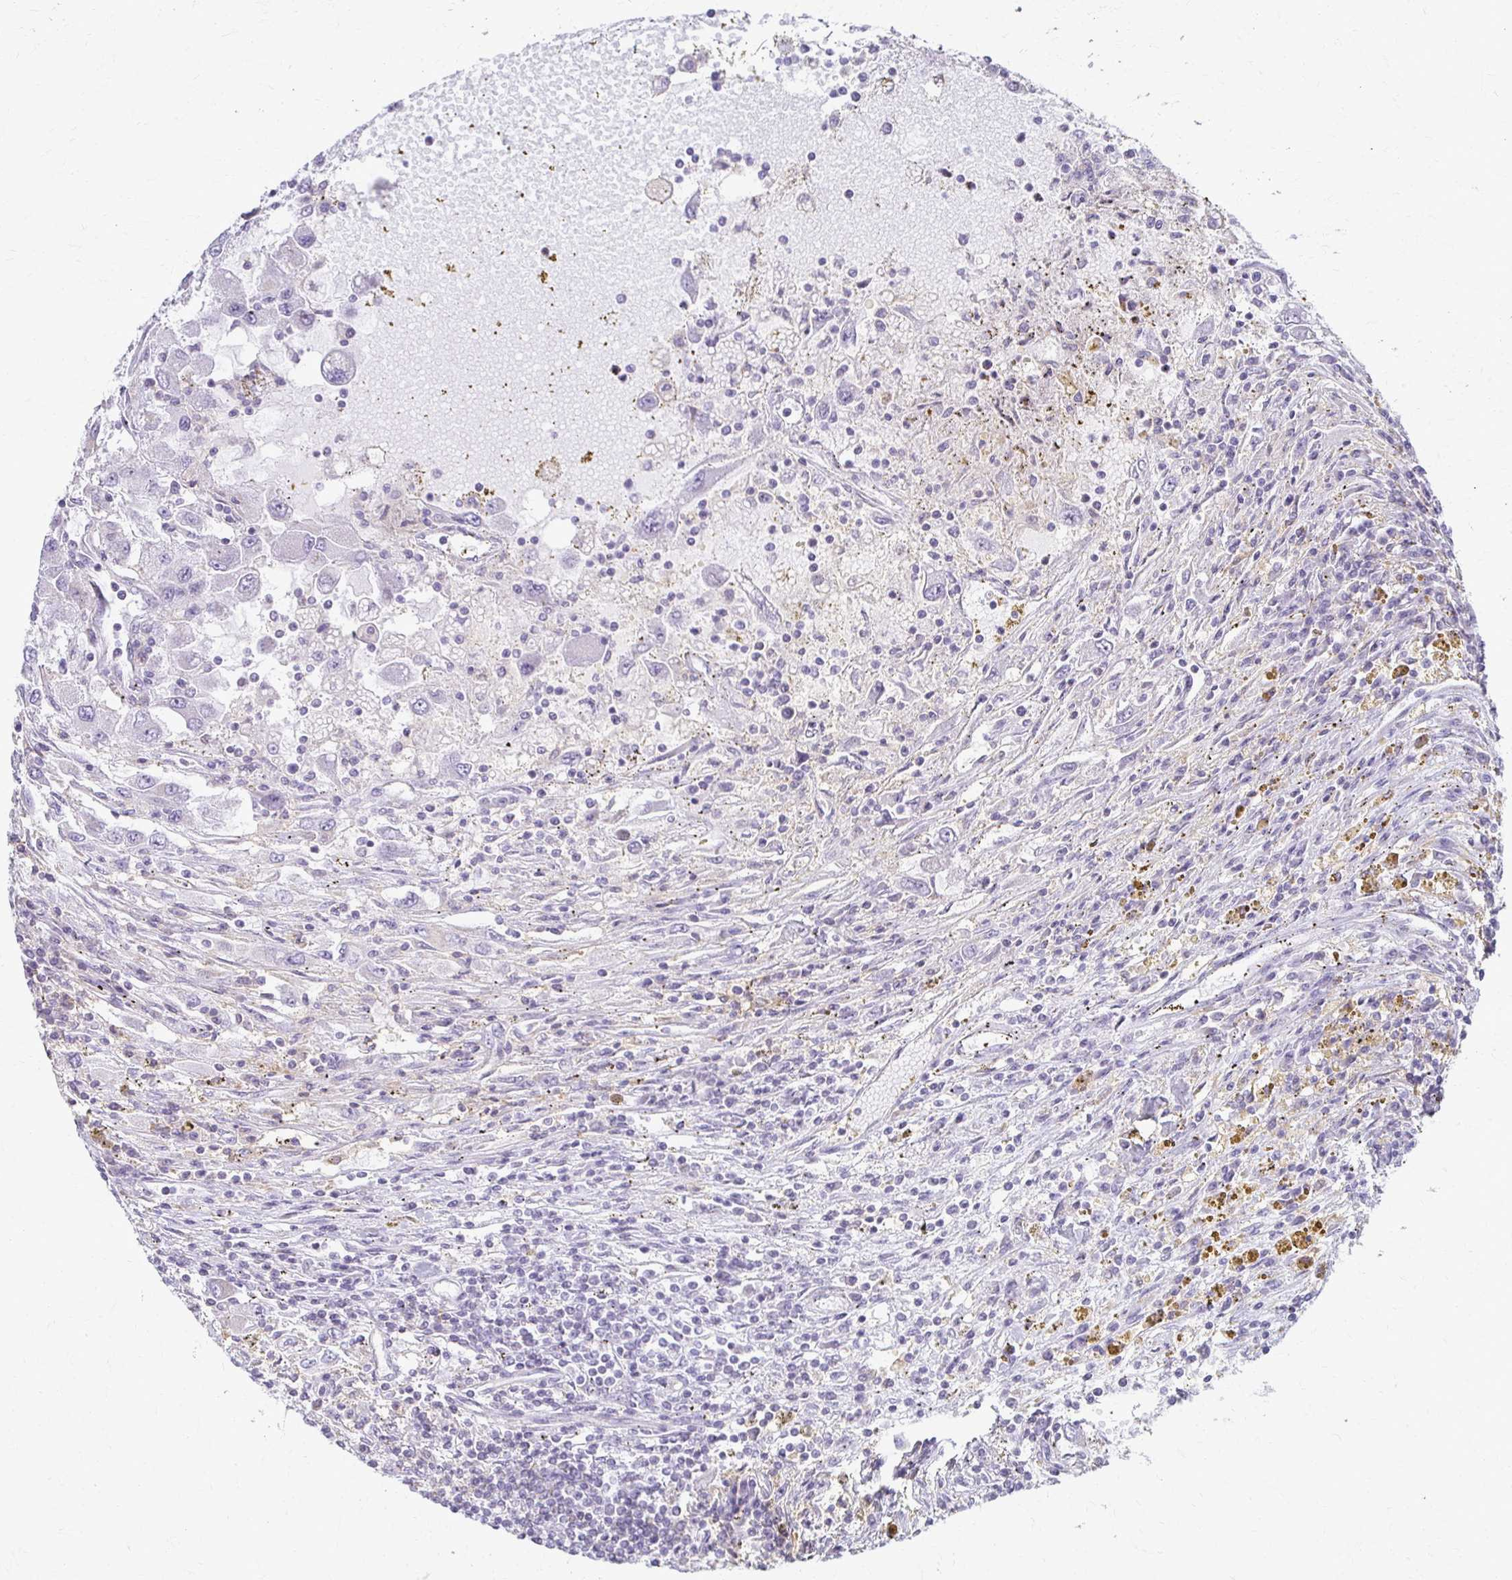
{"staining": {"intensity": "negative", "quantity": "none", "location": "none"}, "tissue": "renal cancer", "cell_type": "Tumor cells", "image_type": "cancer", "snomed": [{"axis": "morphology", "description": "Adenocarcinoma, NOS"}, {"axis": "topography", "description": "Kidney"}], "caption": "Histopathology image shows no significant protein staining in tumor cells of renal adenocarcinoma.", "gene": "FCGR2B", "patient": {"sex": "female", "age": 67}}